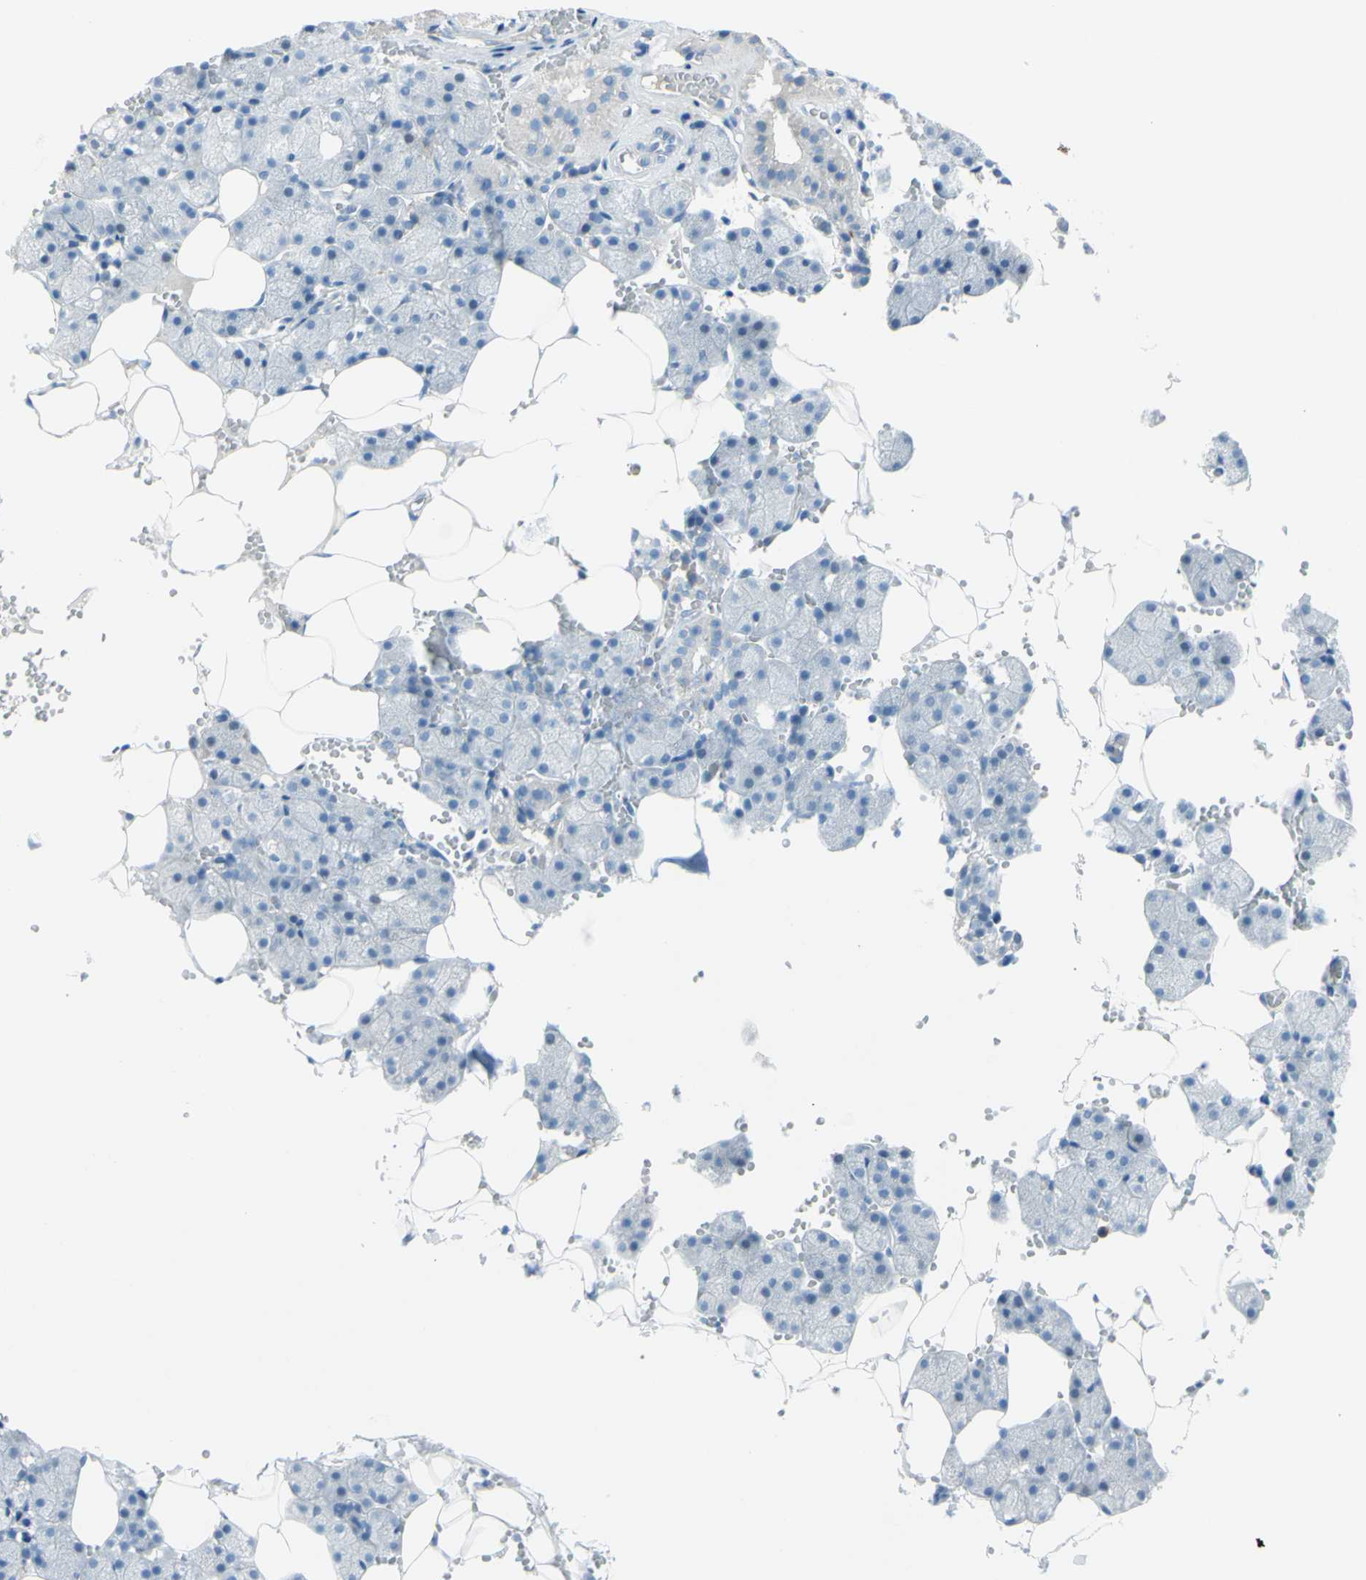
{"staining": {"intensity": "negative", "quantity": "none", "location": "none"}, "tissue": "salivary gland", "cell_type": "Glandular cells", "image_type": "normal", "snomed": [{"axis": "morphology", "description": "Normal tissue, NOS"}, {"axis": "topography", "description": "Salivary gland"}], "caption": "Salivary gland was stained to show a protein in brown. There is no significant expression in glandular cells. (Immunohistochemistry (ihc), brightfield microscopy, high magnification).", "gene": "TFPI2", "patient": {"sex": "male", "age": 62}}